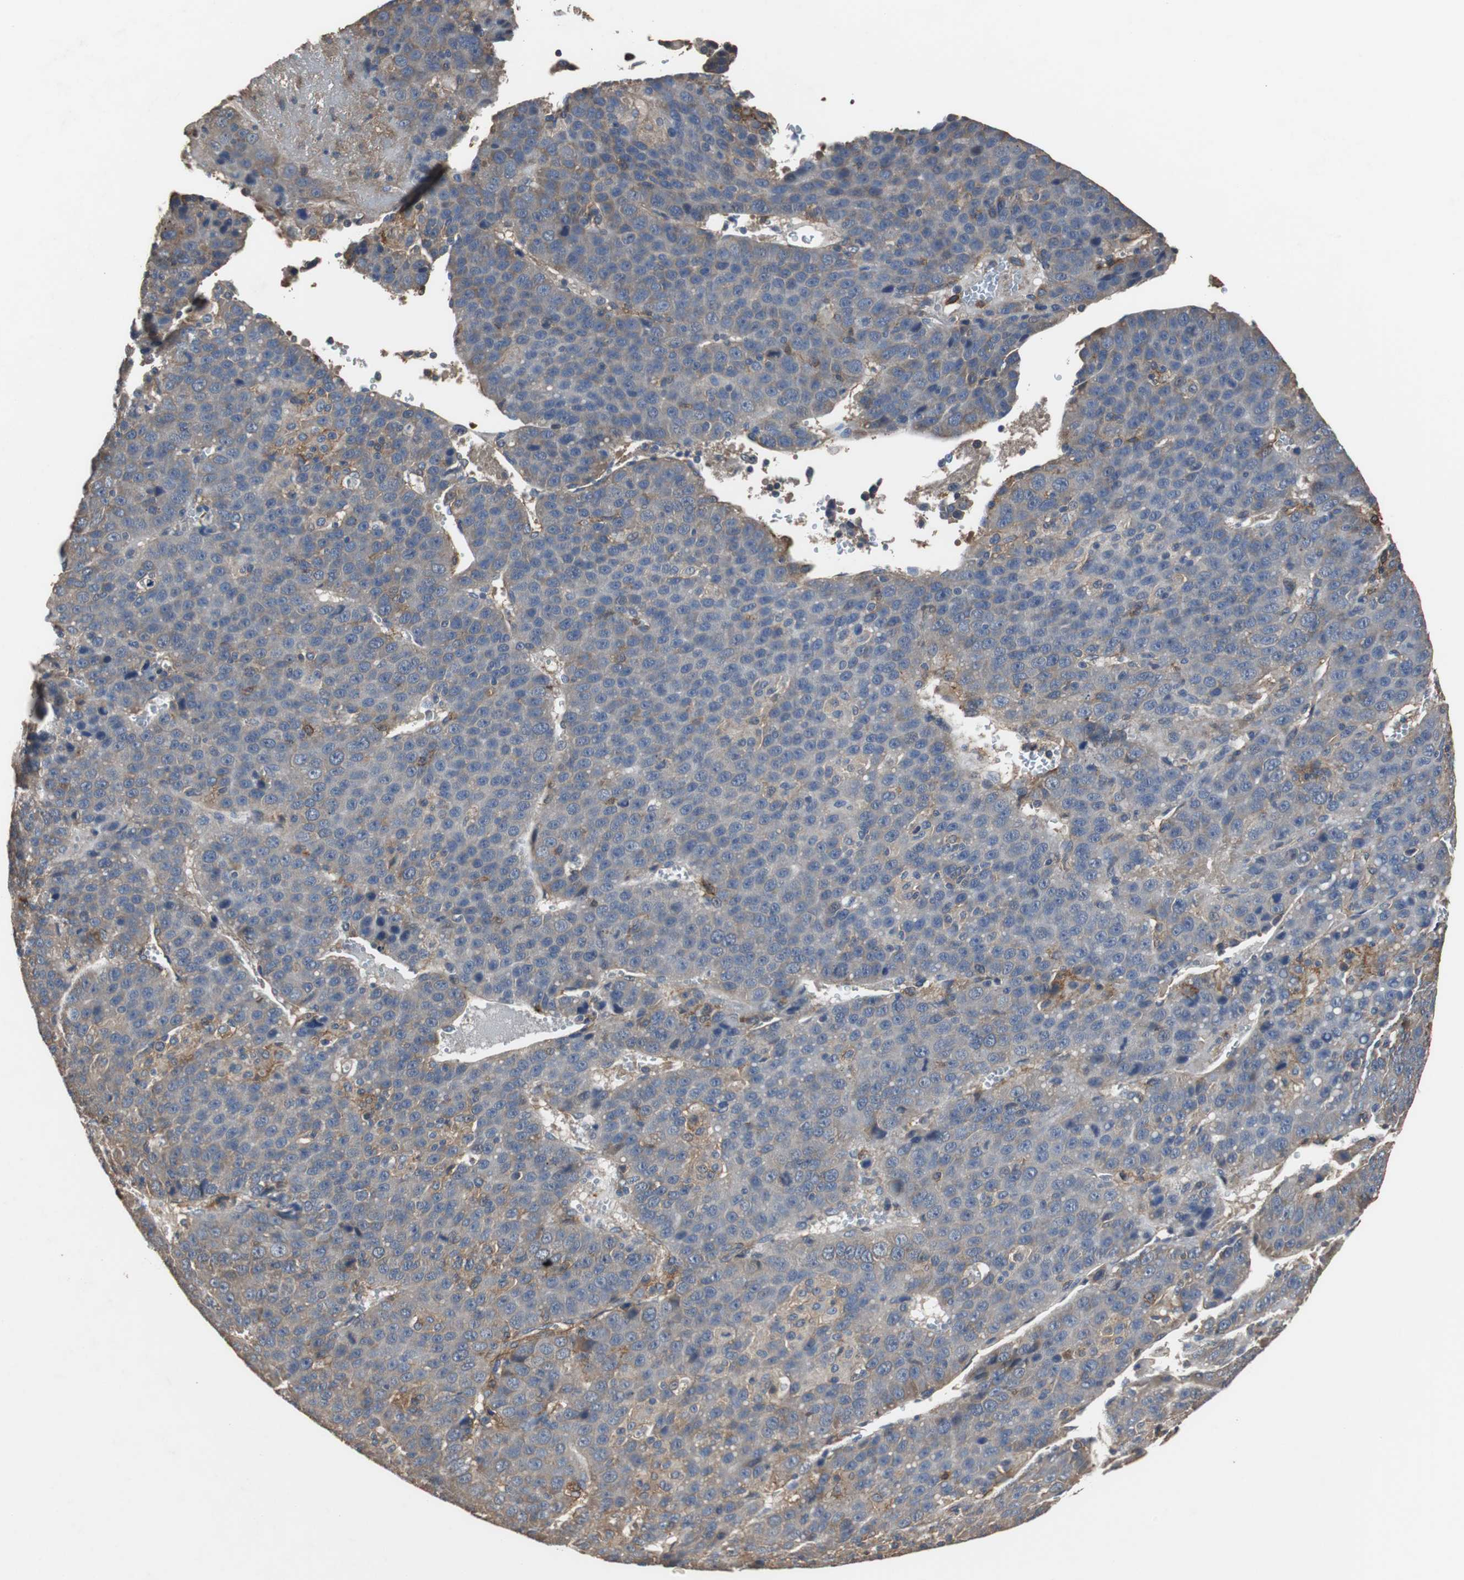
{"staining": {"intensity": "weak", "quantity": "<25%", "location": "cytoplasmic/membranous"}, "tissue": "liver cancer", "cell_type": "Tumor cells", "image_type": "cancer", "snomed": [{"axis": "morphology", "description": "Carcinoma, Hepatocellular, NOS"}, {"axis": "topography", "description": "Liver"}], "caption": "Immunohistochemistry (IHC) micrograph of human liver hepatocellular carcinoma stained for a protein (brown), which exhibits no staining in tumor cells.", "gene": "SCIMP", "patient": {"sex": "female", "age": 53}}